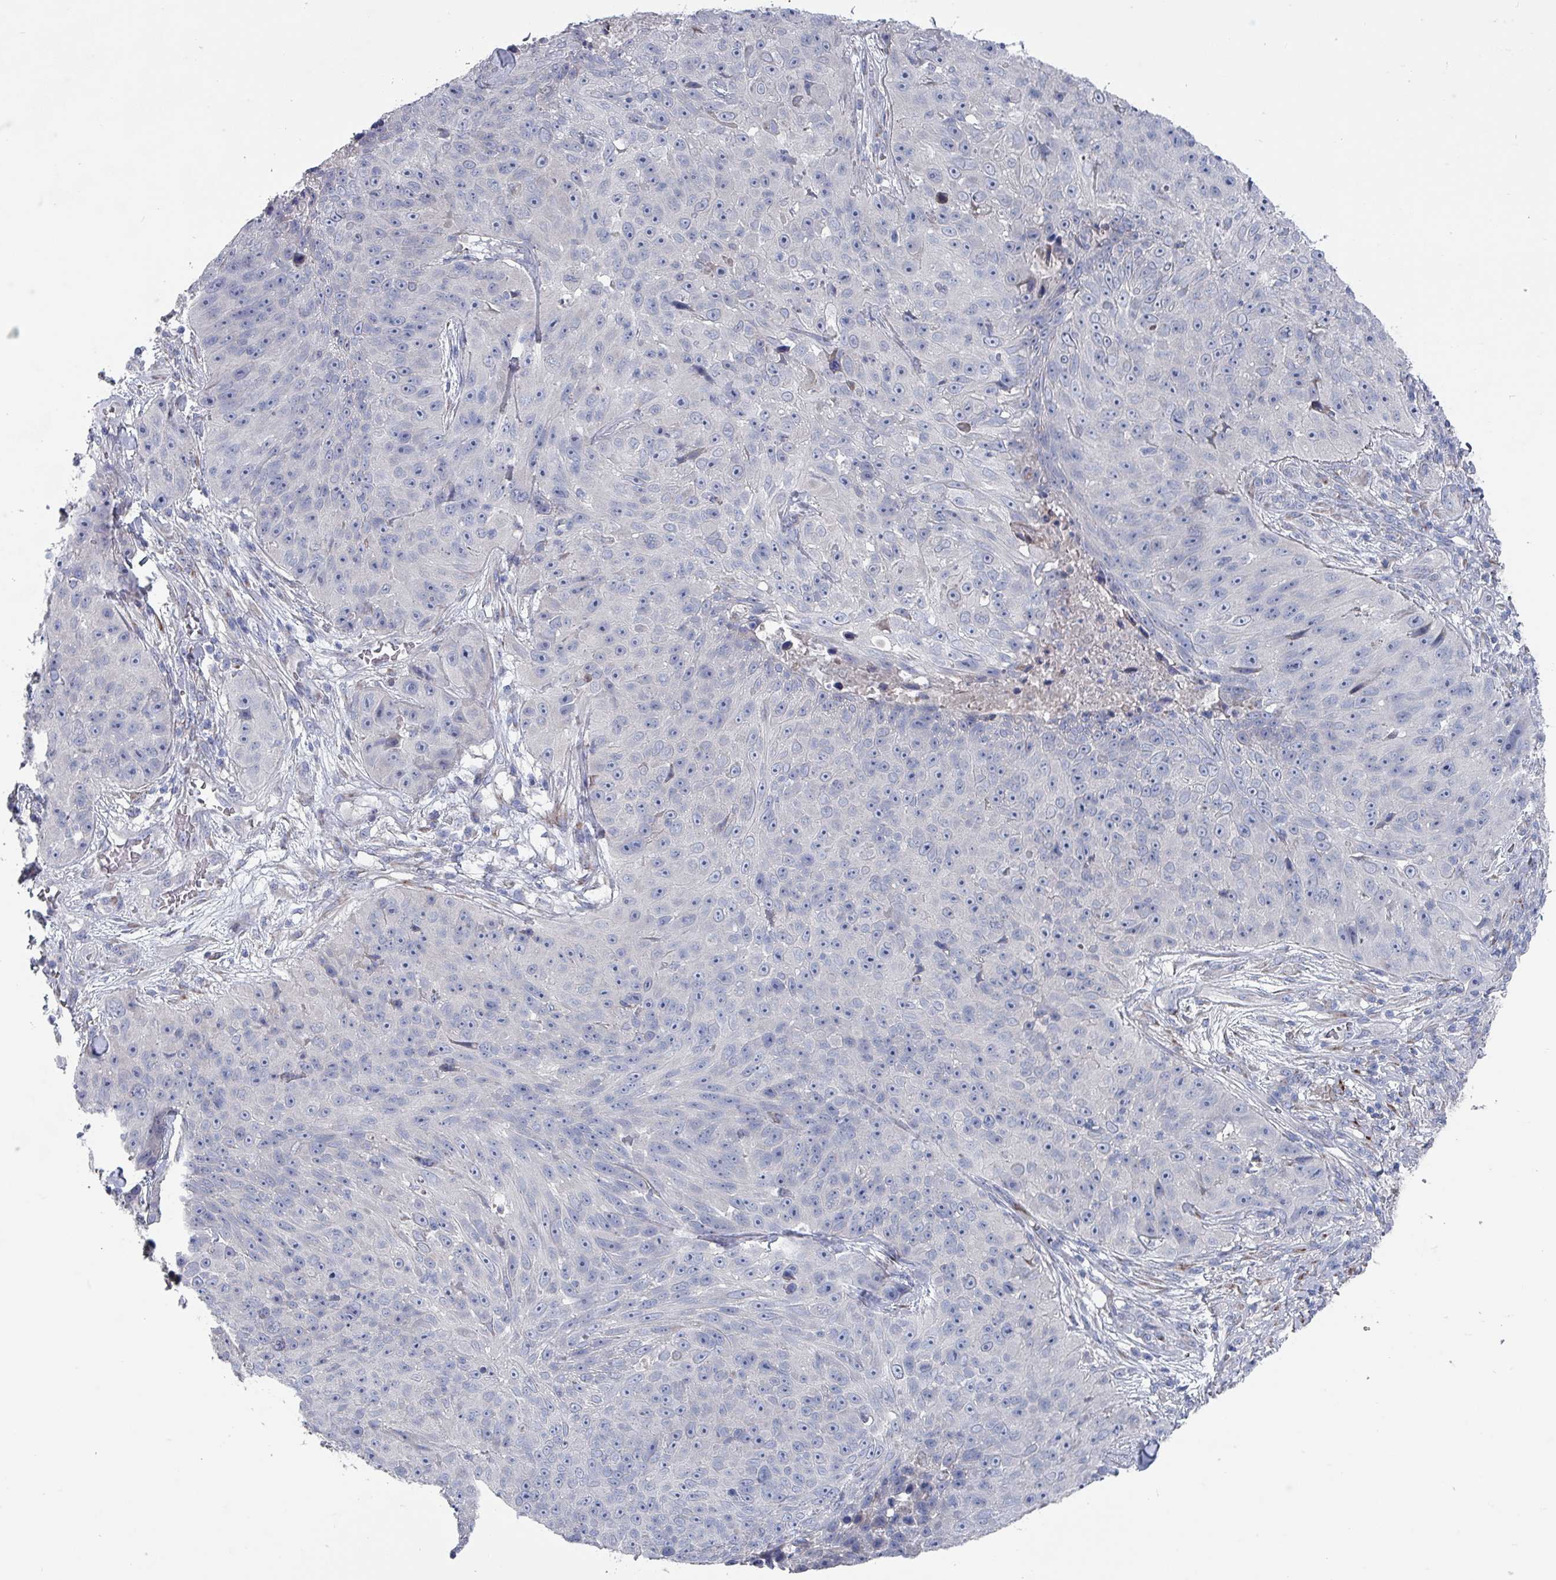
{"staining": {"intensity": "negative", "quantity": "none", "location": "none"}, "tissue": "skin cancer", "cell_type": "Tumor cells", "image_type": "cancer", "snomed": [{"axis": "morphology", "description": "Squamous cell carcinoma, NOS"}, {"axis": "topography", "description": "Skin"}], "caption": "Tumor cells show no significant positivity in skin cancer.", "gene": "DRD5", "patient": {"sex": "female", "age": 87}}